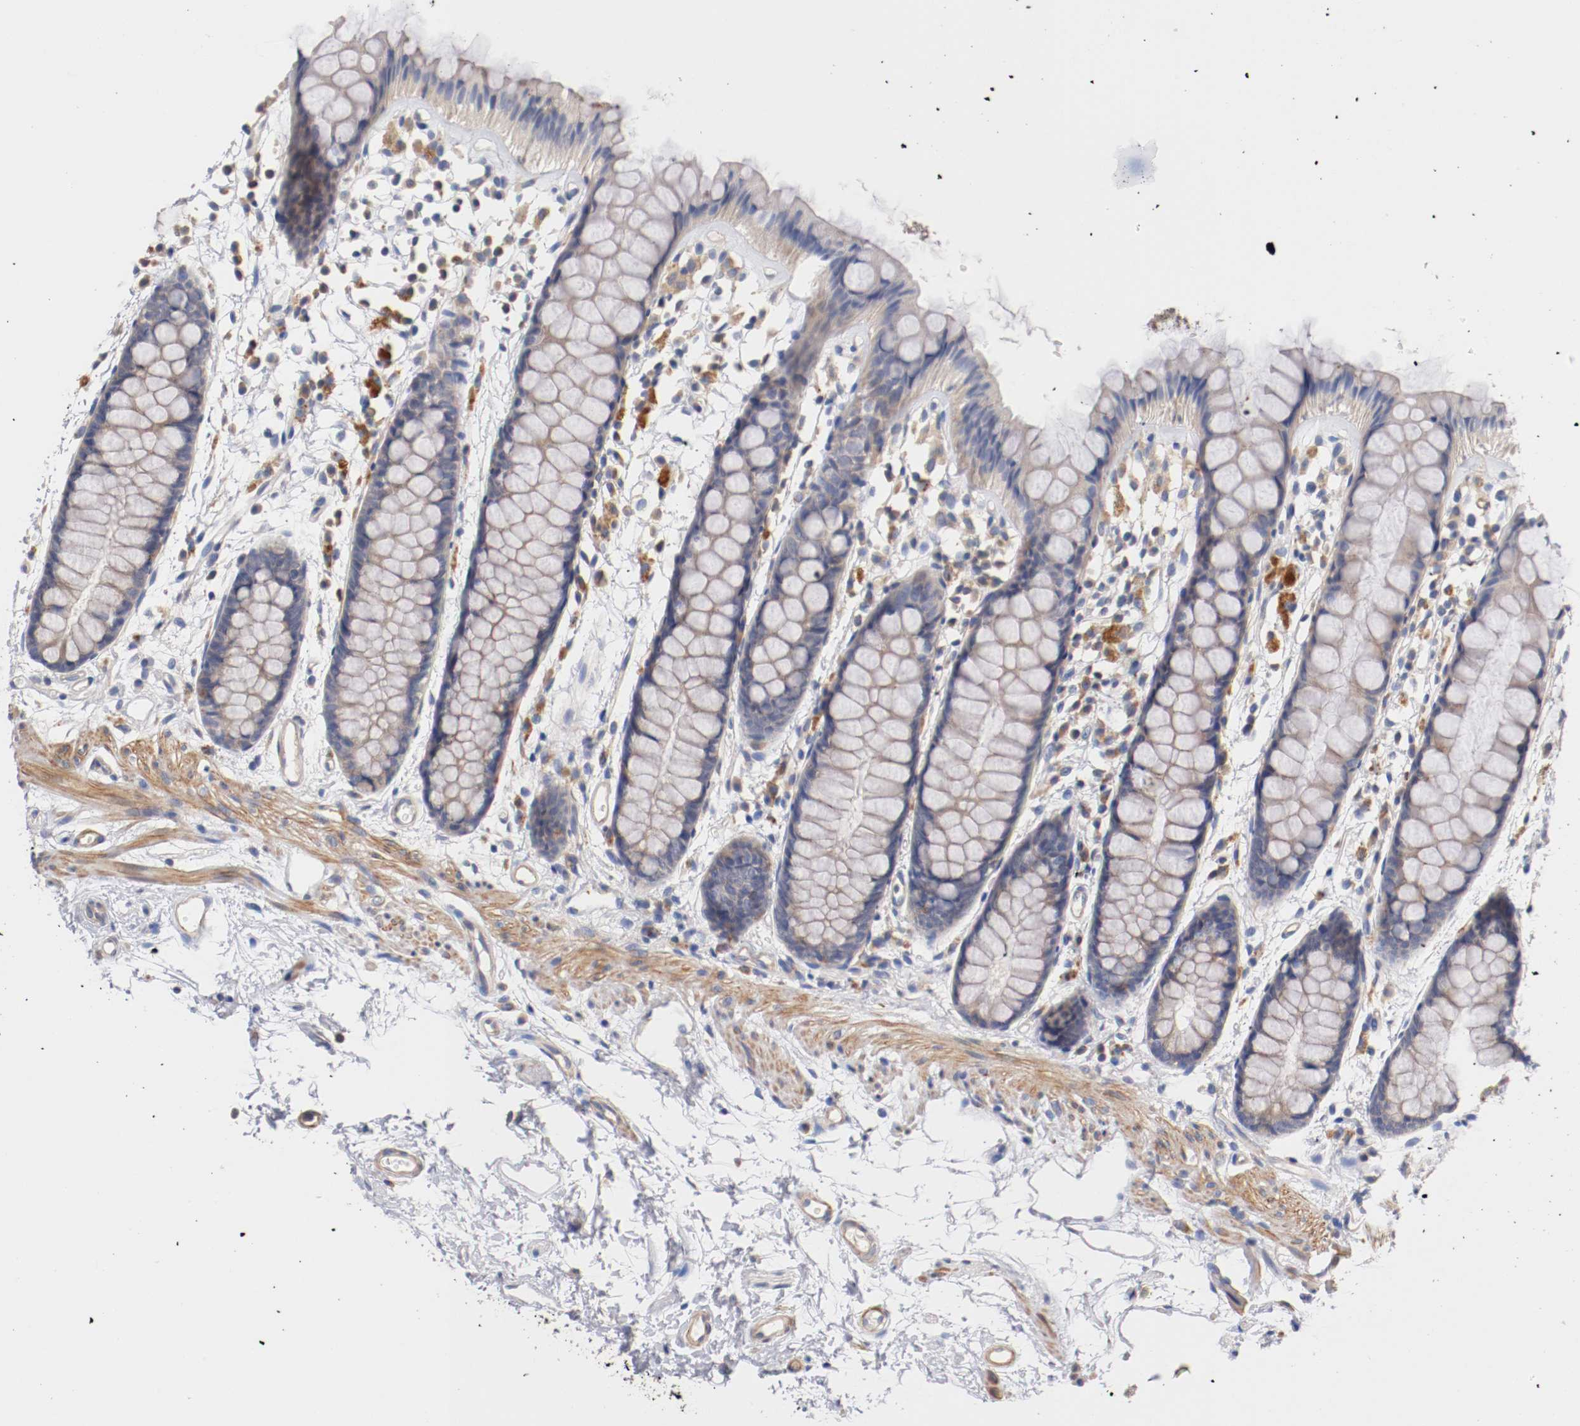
{"staining": {"intensity": "weak", "quantity": "25%-75%", "location": "cytoplasmic/membranous"}, "tissue": "rectum", "cell_type": "Glandular cells", "image_type": "normal", "snomed": [{"axis": "morphology", "description": "Normal tissue, NOS"}, {"axis": "topography", "description": "Rectum"}], "caption": "Immunohistochemical staining of benign rectum exhibits low levels of weak cytoplasmic/membranous positivity in about 25%-75% of glandular cells. The protein of interest is shown in brown color, while the nuclei are stained blue.", "gene": "SEMA5A", "patient": {"sex": "female", "age": 66}}